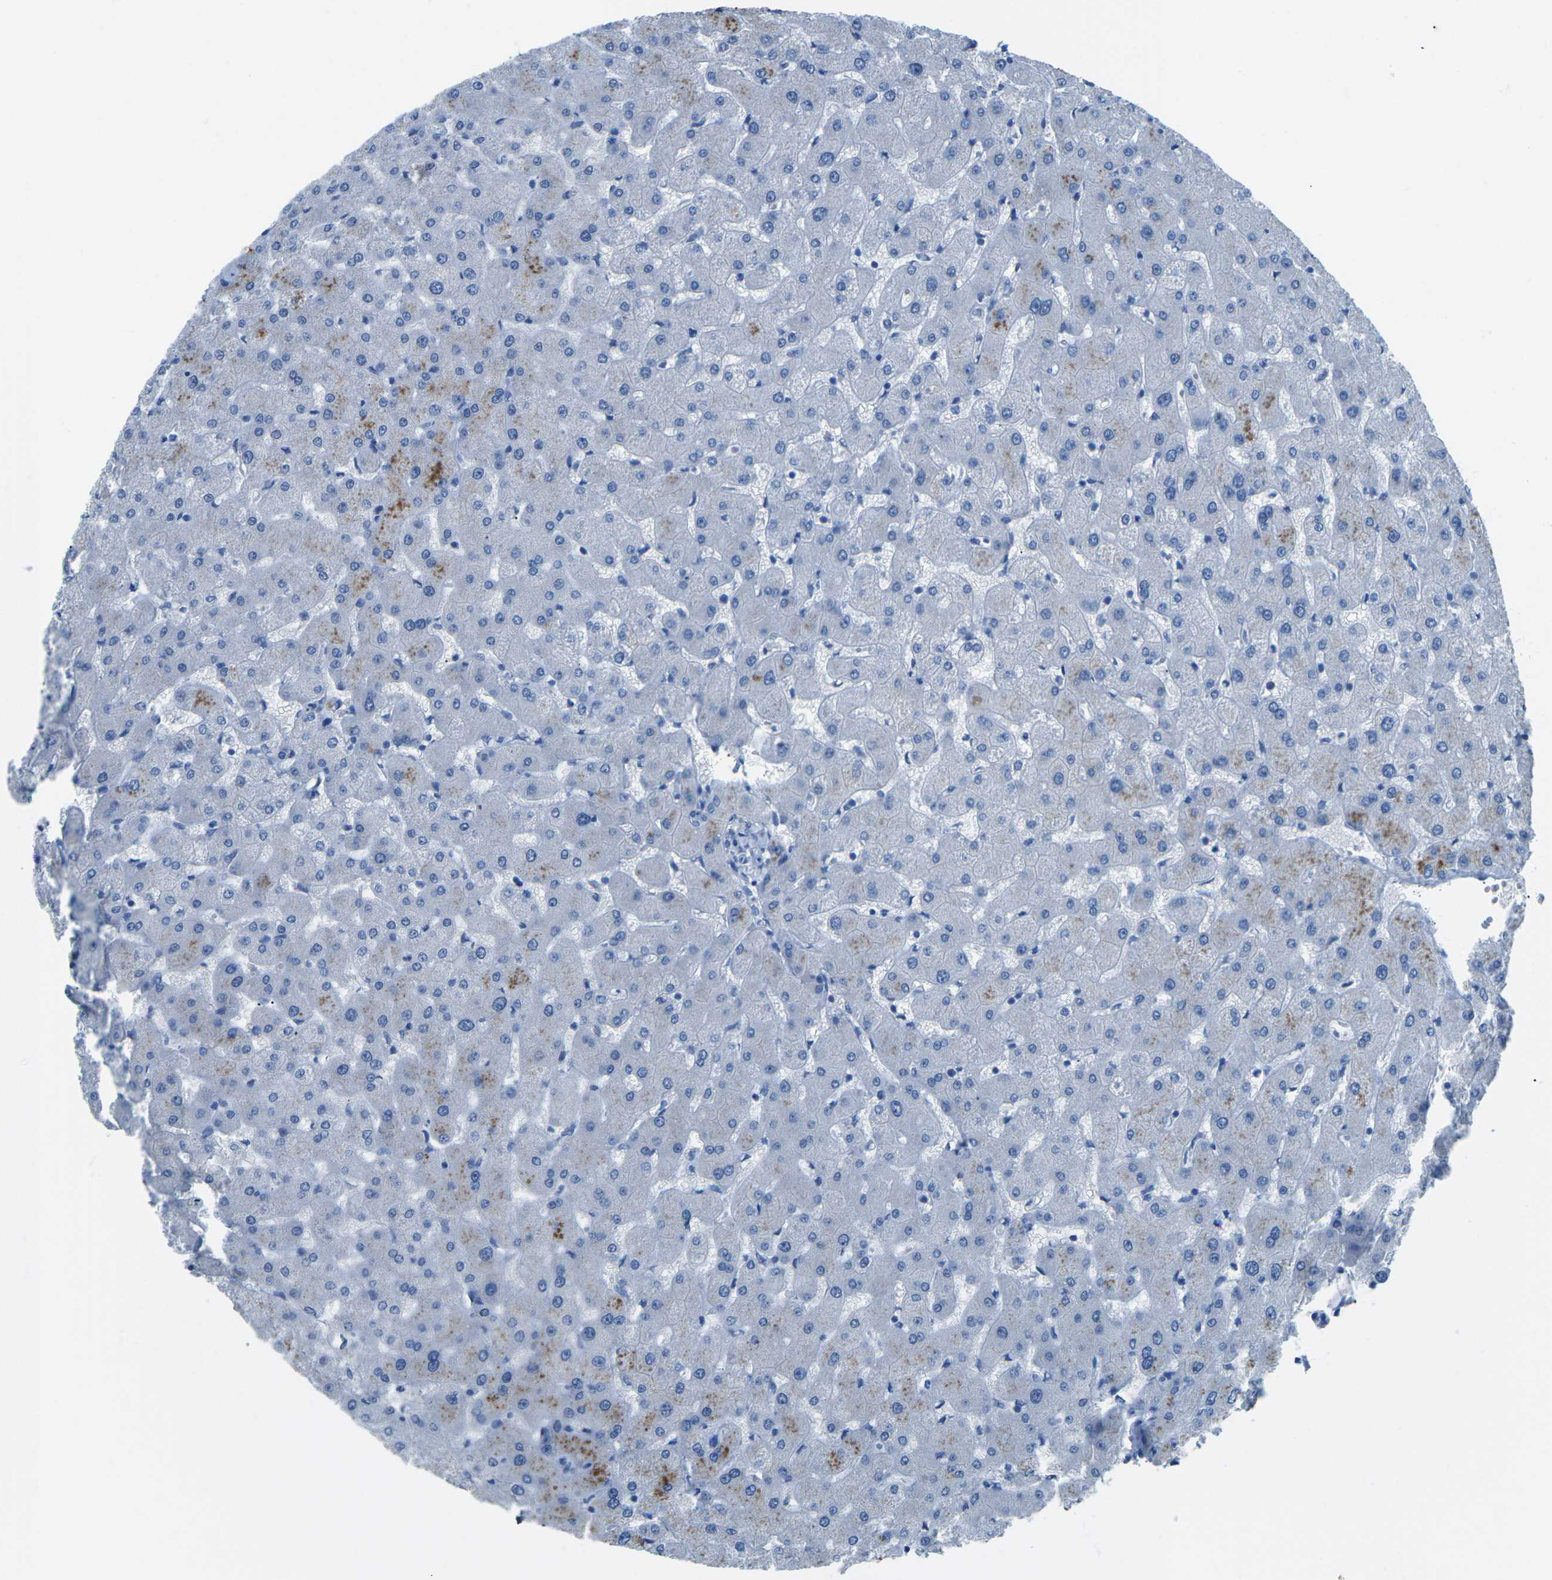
{"staining": {"intensity": "negative", "quantity": "none", "location": "none"}, "tissue": "liver", "cell_type": "Cholangiocytes", "image_type": "normal", "snomed": [{"axis": "morphology", "description": "Normal tissue, NOS"}, {"axis": "topography", "description": "Liver"}], "caption": "DAB (3,3'-diaminobenzidine) immunohistochemical staining of normal human liver displays no significant staining in cholangiocytes. (DAB IHC visualized using brightfield microscopy, high magnification).", "gene": "MYH8", "patient": {"sex": "female", "age": 63}}